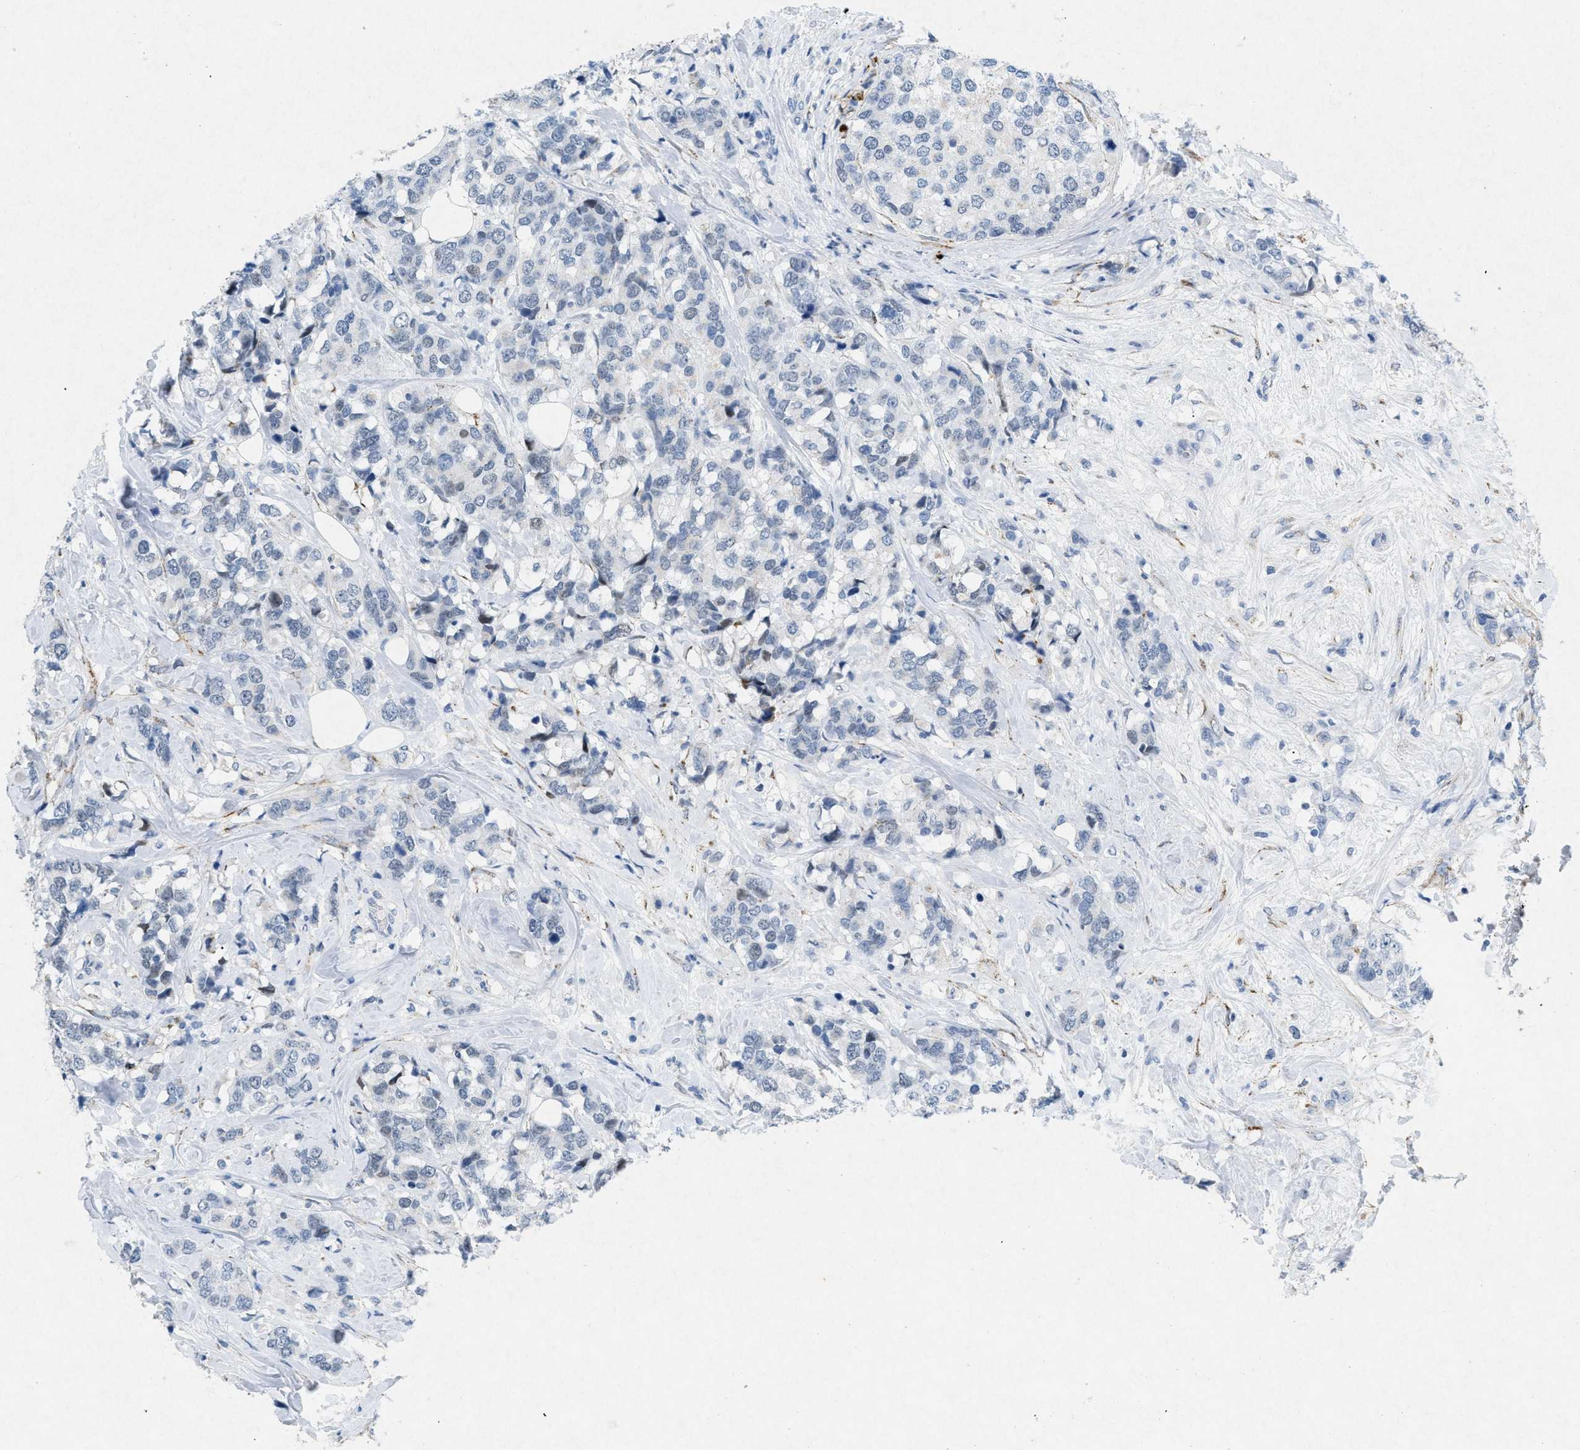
{"staining": {"intensity": "negative", "quantity": "none", "location": "none"}, "tissue": "breast cancer", "cell_type": "Tumor cells", "image_type": "cancer", "snomed": [{"axis": "morphology", "description": "Lobular carcinoma"}, {"axis": "topography", "description": "Breast"}], "caption": "Micrograph shows no significant protein positivity in tumor cells of breast lobular carcinoma.", "gene": "TASOR", "patient": {"sex": "female", "age": 59}}